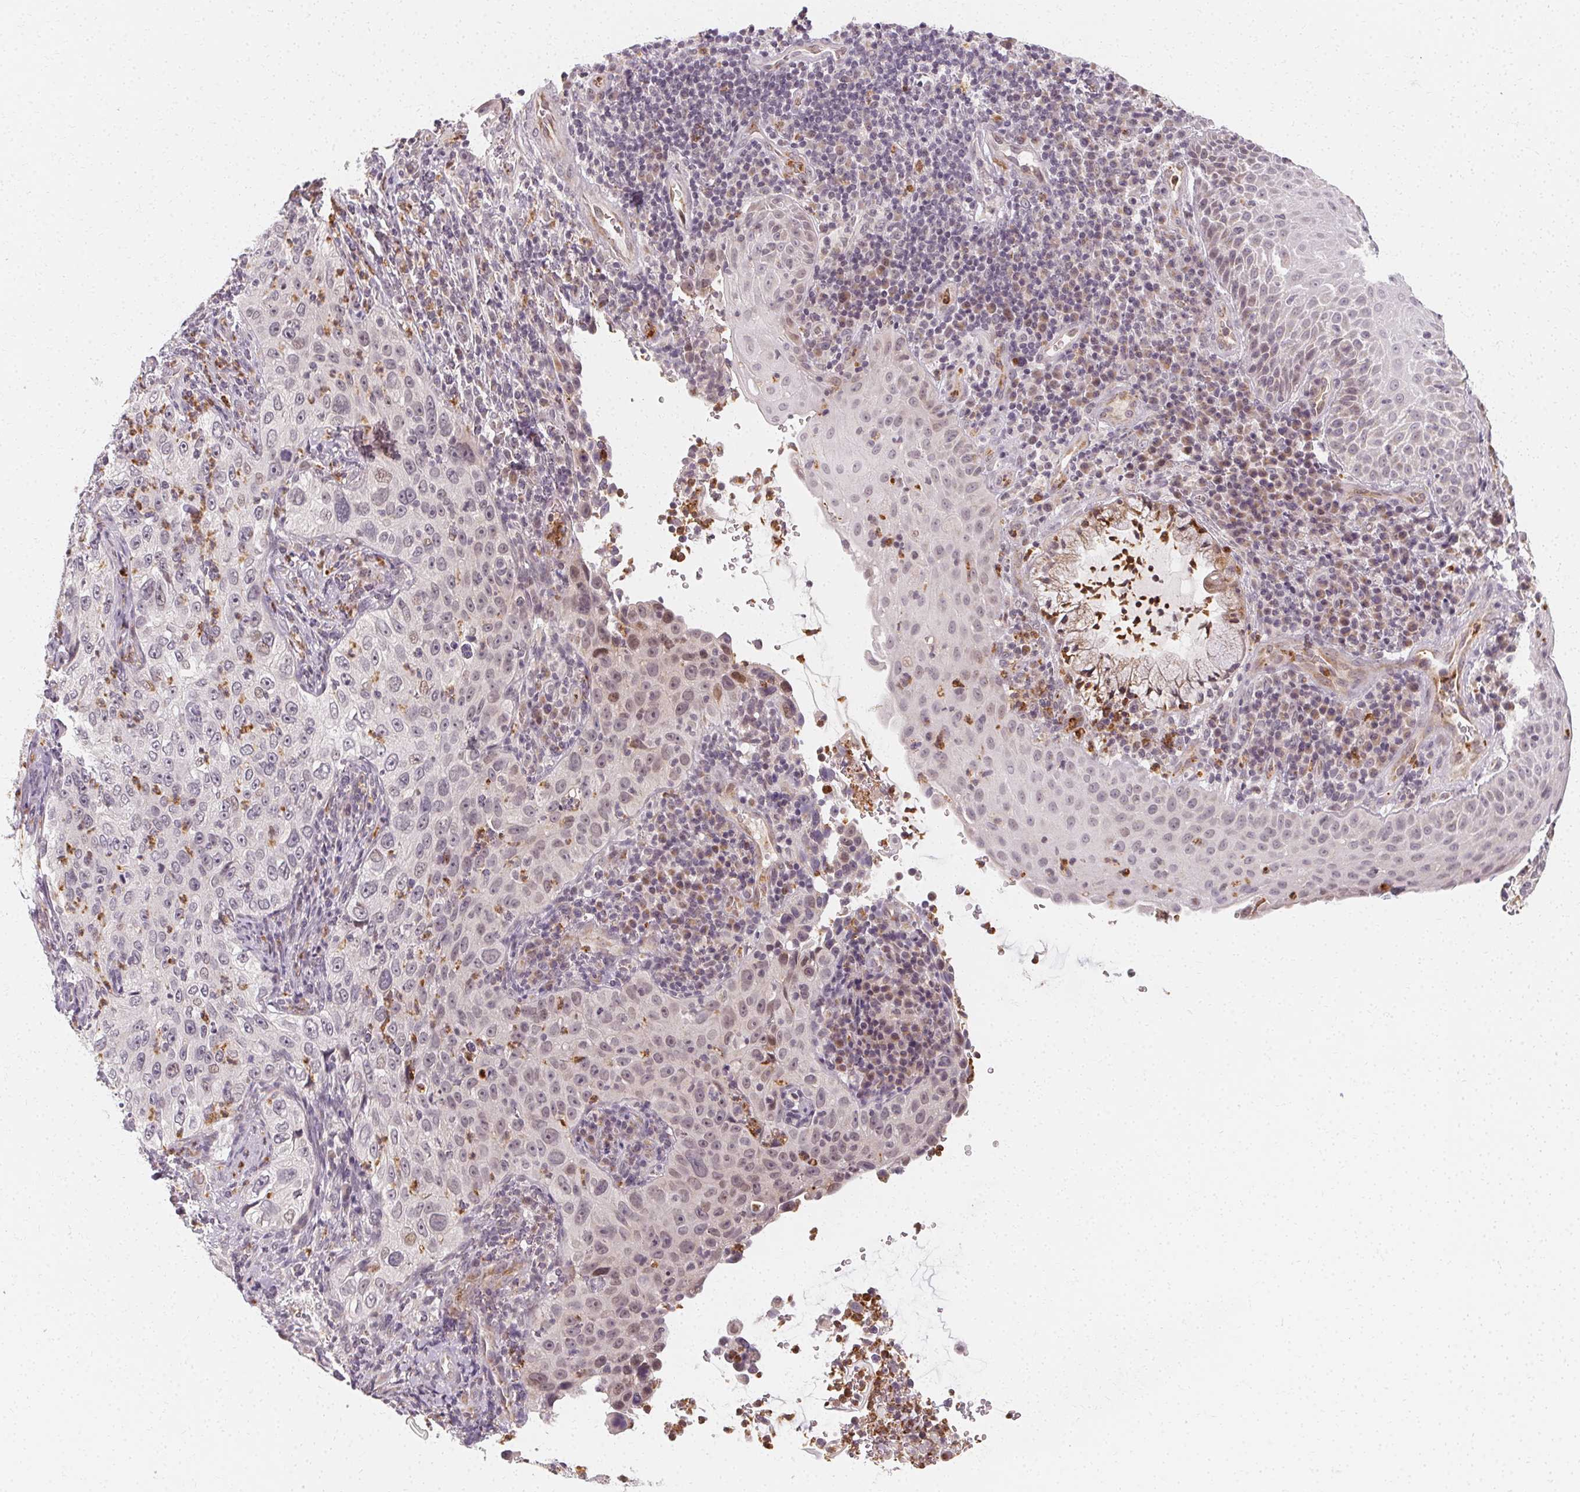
{"staining": {"intensity": "negative", "quantity": "none", "location": "none"}, "tissue": "cervical cancer", "cell_type": "Tumor cells", "image_type": "cancer", "snomed": [{"axis": "morphology", "description": "Squamous cell carcinoma, NOS"}, {"axis": "topography", "description": "Cervix"}], "caption": "The histopathology image demonstrates no significant positivity in tumor cells of squamous cell carcinoma (cervical).", "gene": "CLCNKB", "patient": {"sex": "female", "age": 30}}